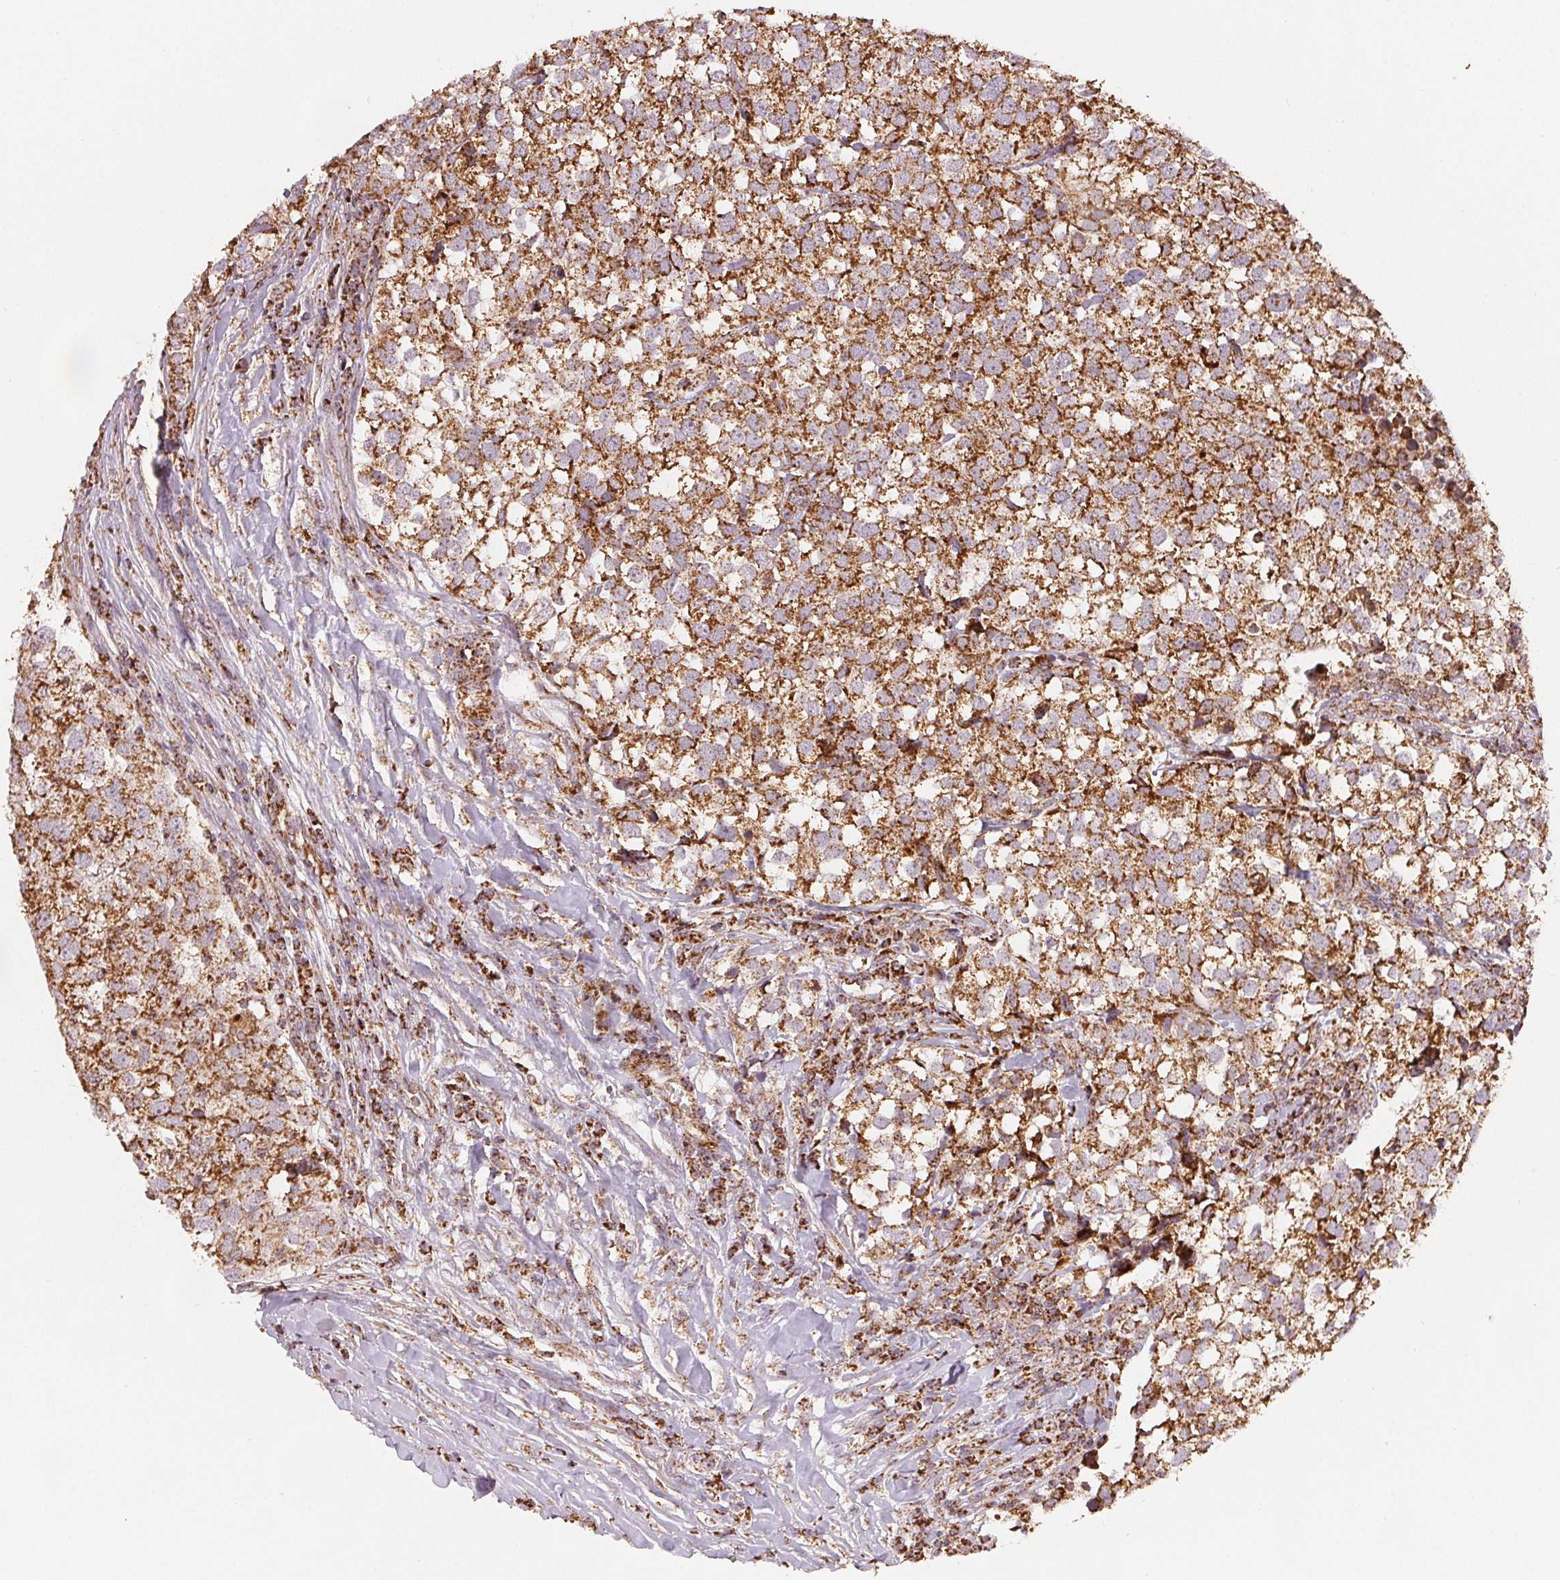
{"staining": {"intensity": "moderate", "quantity": ">75%", "location": "cytoplasmic/membranous"}, "tissue": "breast cancer", "cell_type": "Tumor cells", "image_type": "cancer", "snomed": [{"axis": "morphology", "description": "Duct carcinoma"}, {"axis": "topography", "description": "Breast"}], "caption": "The immunohistochemical stain shows moderate cytoplasmic/membranous staining in tumor cells of breast invasive ductal carcinoma tissue.", "gene": "SDHB", "patient": {"sex": "female", "age": 30}}